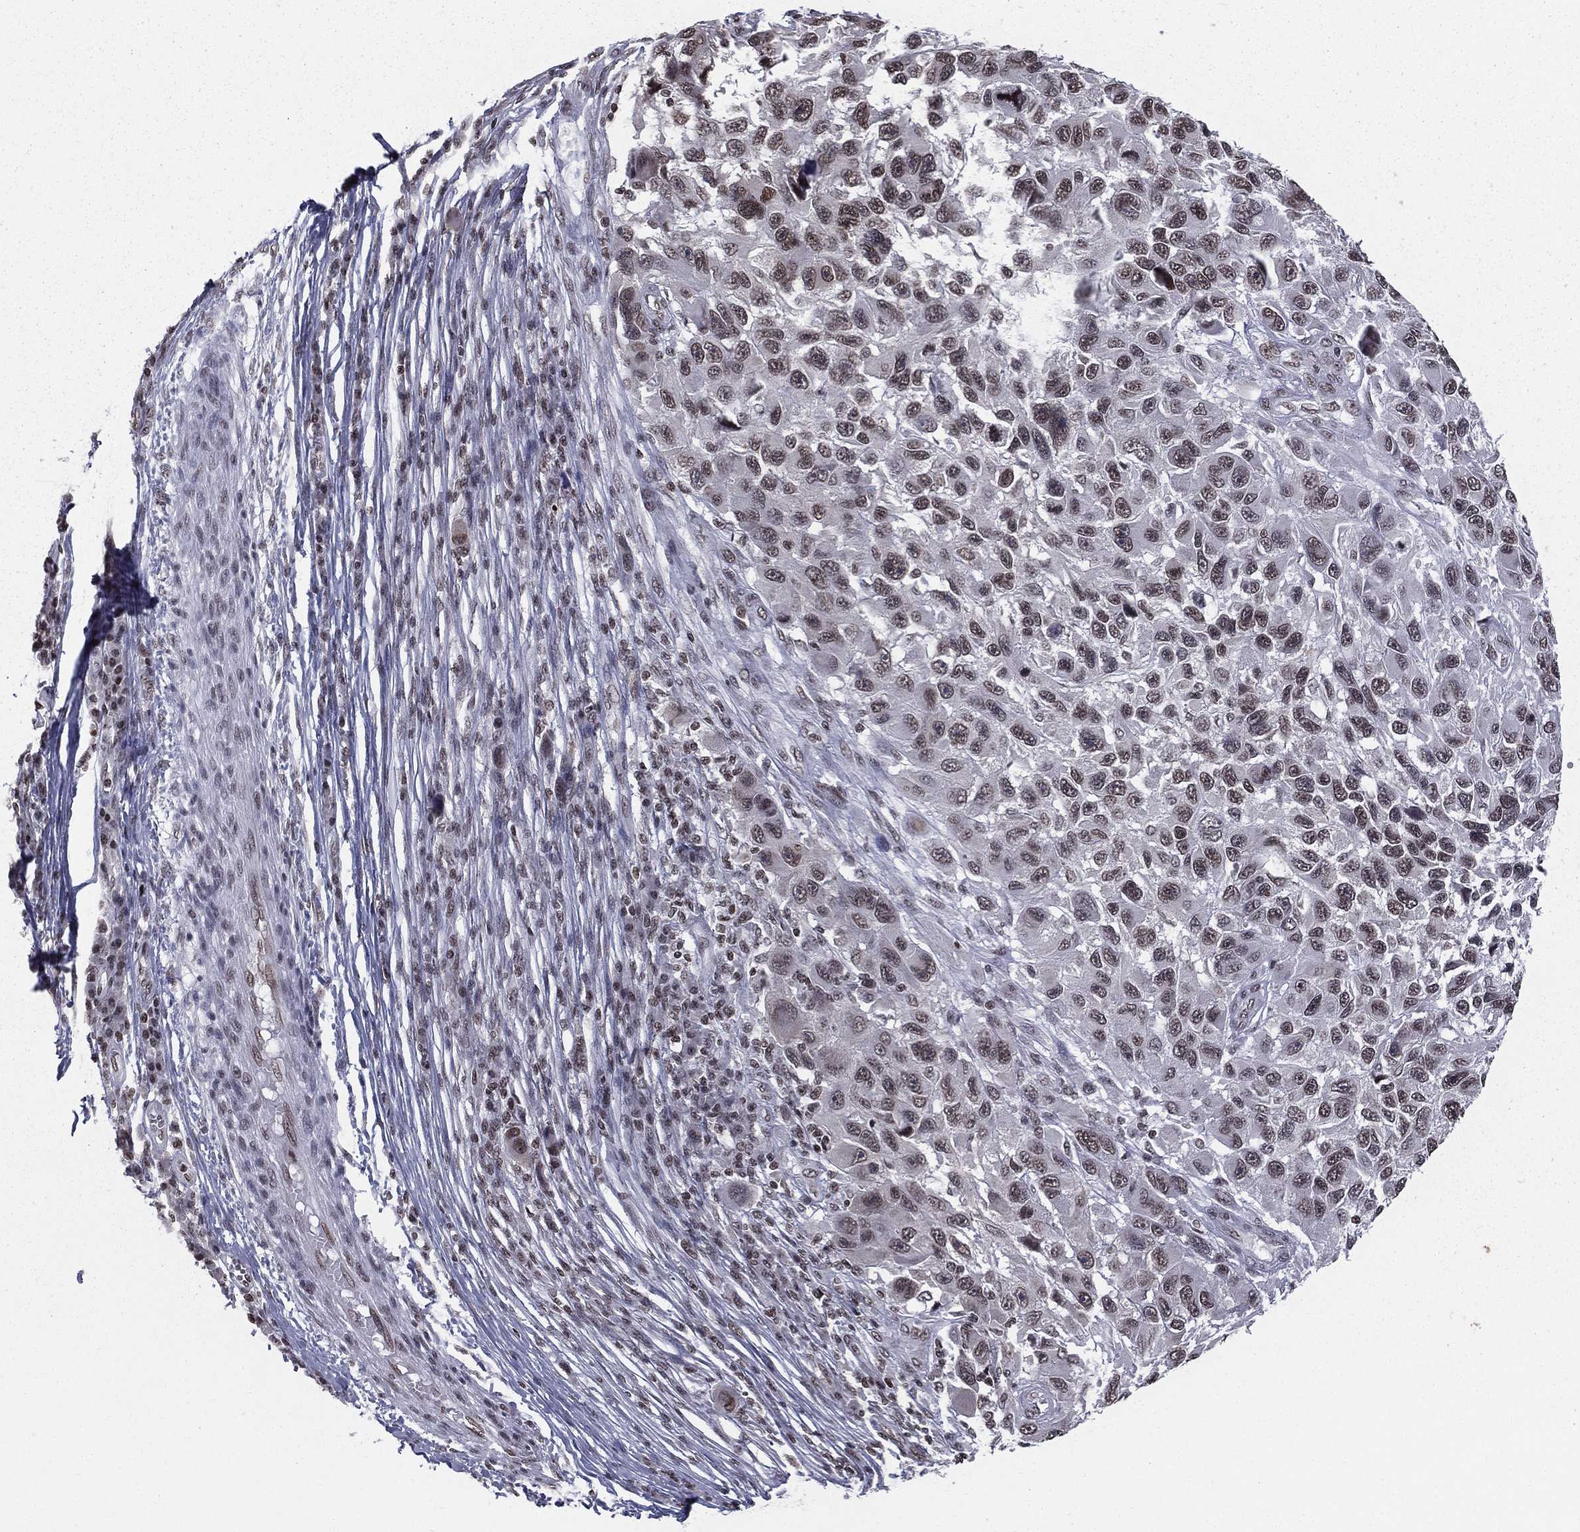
{"staining": {"intensity": "moderate", "quantity": ">75%", "location": "nuclear"}, "tissue": "melanoma", "cell_type": "Tumor cells", "image_type": "cancer", "snomed": [{"axis": "morphology", "description": "Malignant melanoma, NOS"}, {"axis": "topography", "description": "Skin"}], "caption": "Moderate nuclear protein expression is identified in about >75% of tumor cells in melanoma. (IHC, brightfield microscopy, high magnification).", "gene": "RFX7", "patient": {"sex": "male", "age": 53}}